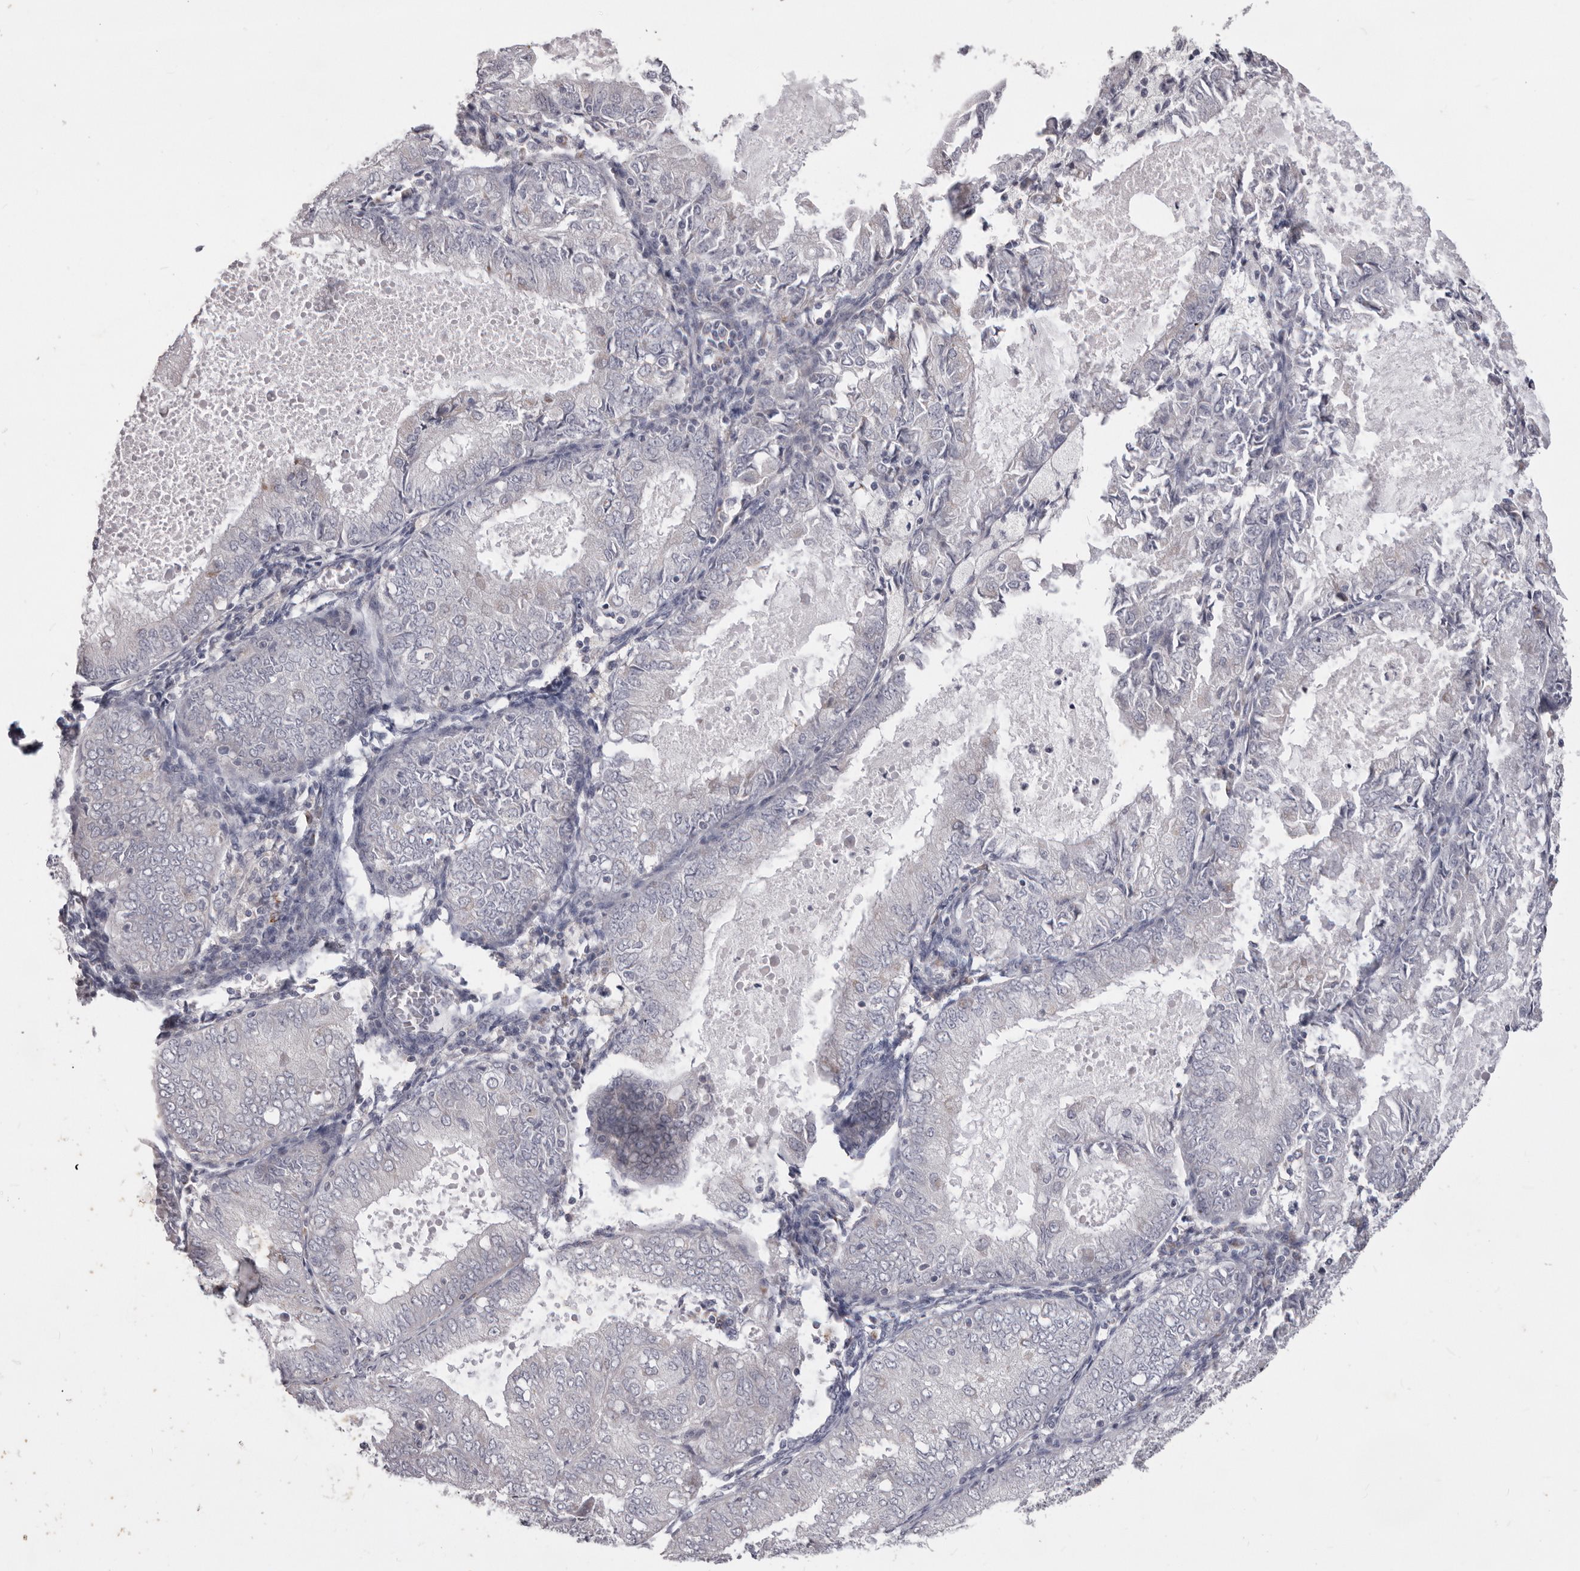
{"staining": {"intensity": "negative", "quantity": "none", "location": "none"}, "tissue": "endometrial cancer", "cell_type": "Tumor cells", "image_type": "cancer", "snomed": [{"axis": "morphology", "description": "Adenocarcinoma, NOS"}, {"axis": "topography", "description": "Endometrium"}], "caption": "There is no significant positivity in tumor cells of endometrial cancer.", "gene": "PRMT2", "patient": {"sex": "female", "age": 57}}